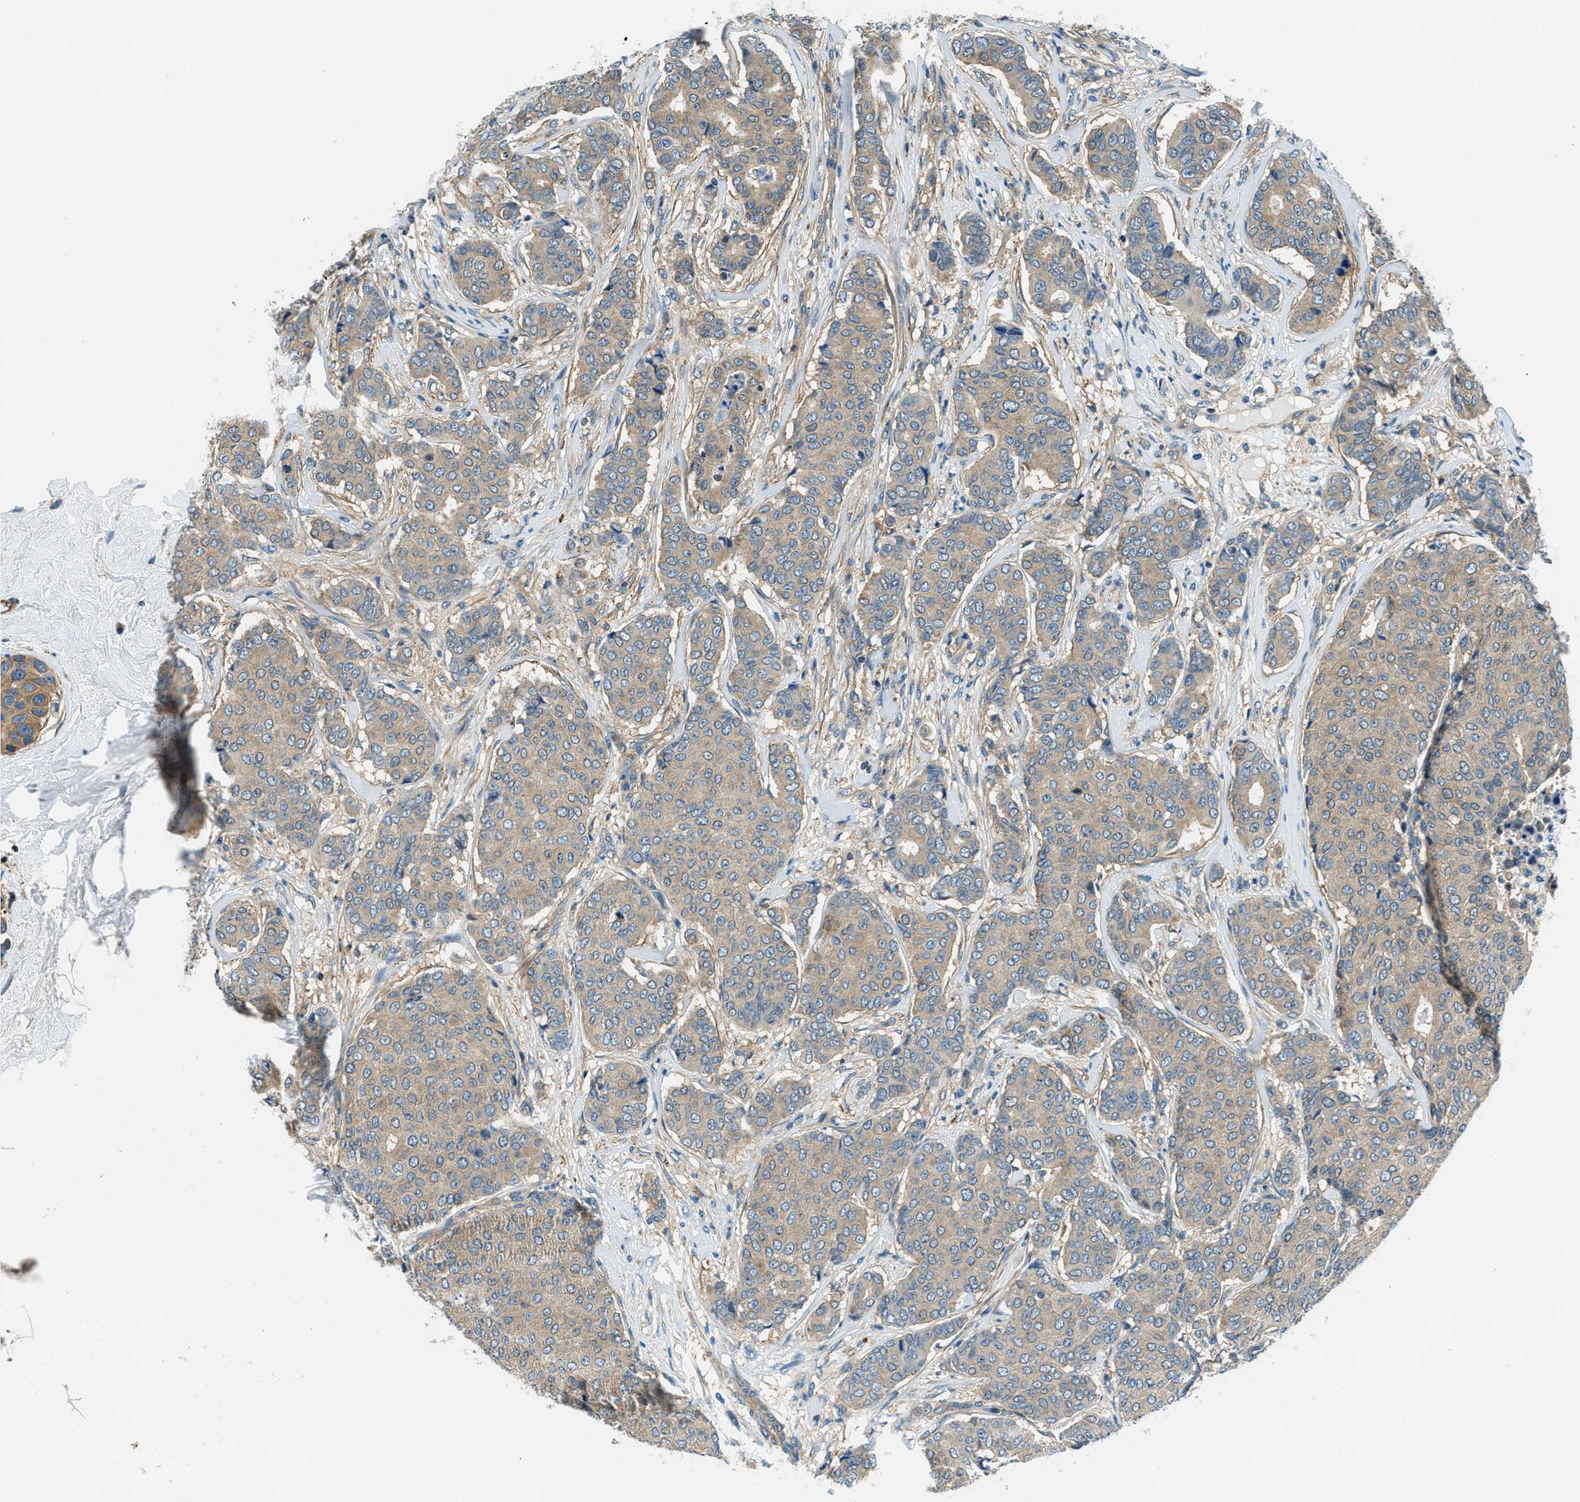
{"staining": {"intensity": "weak", "quantity": ">75%", "location": "cytoplasmic/membranous"}, "tissue": "breast cancer", "cell_type": "Tumor cells", "image_type": "cancer", "snomed": [{"axis": "morphology", "description": "Duct carcinoma"}, {"axis": "topography", "description": "Breast"}], "caption": "Breast cancer tissue reveals weak cytoplasmic/membranous positivity in about >75% of tumor cells, visualized by immunohistochemistry. The staining is performed using DAB brown chromogen to label protein expression. The nuclei are counter-stained blue using hematoxylin.", "gene": "SLC19A2", "patient": {"sex": "female", "age": 75}}